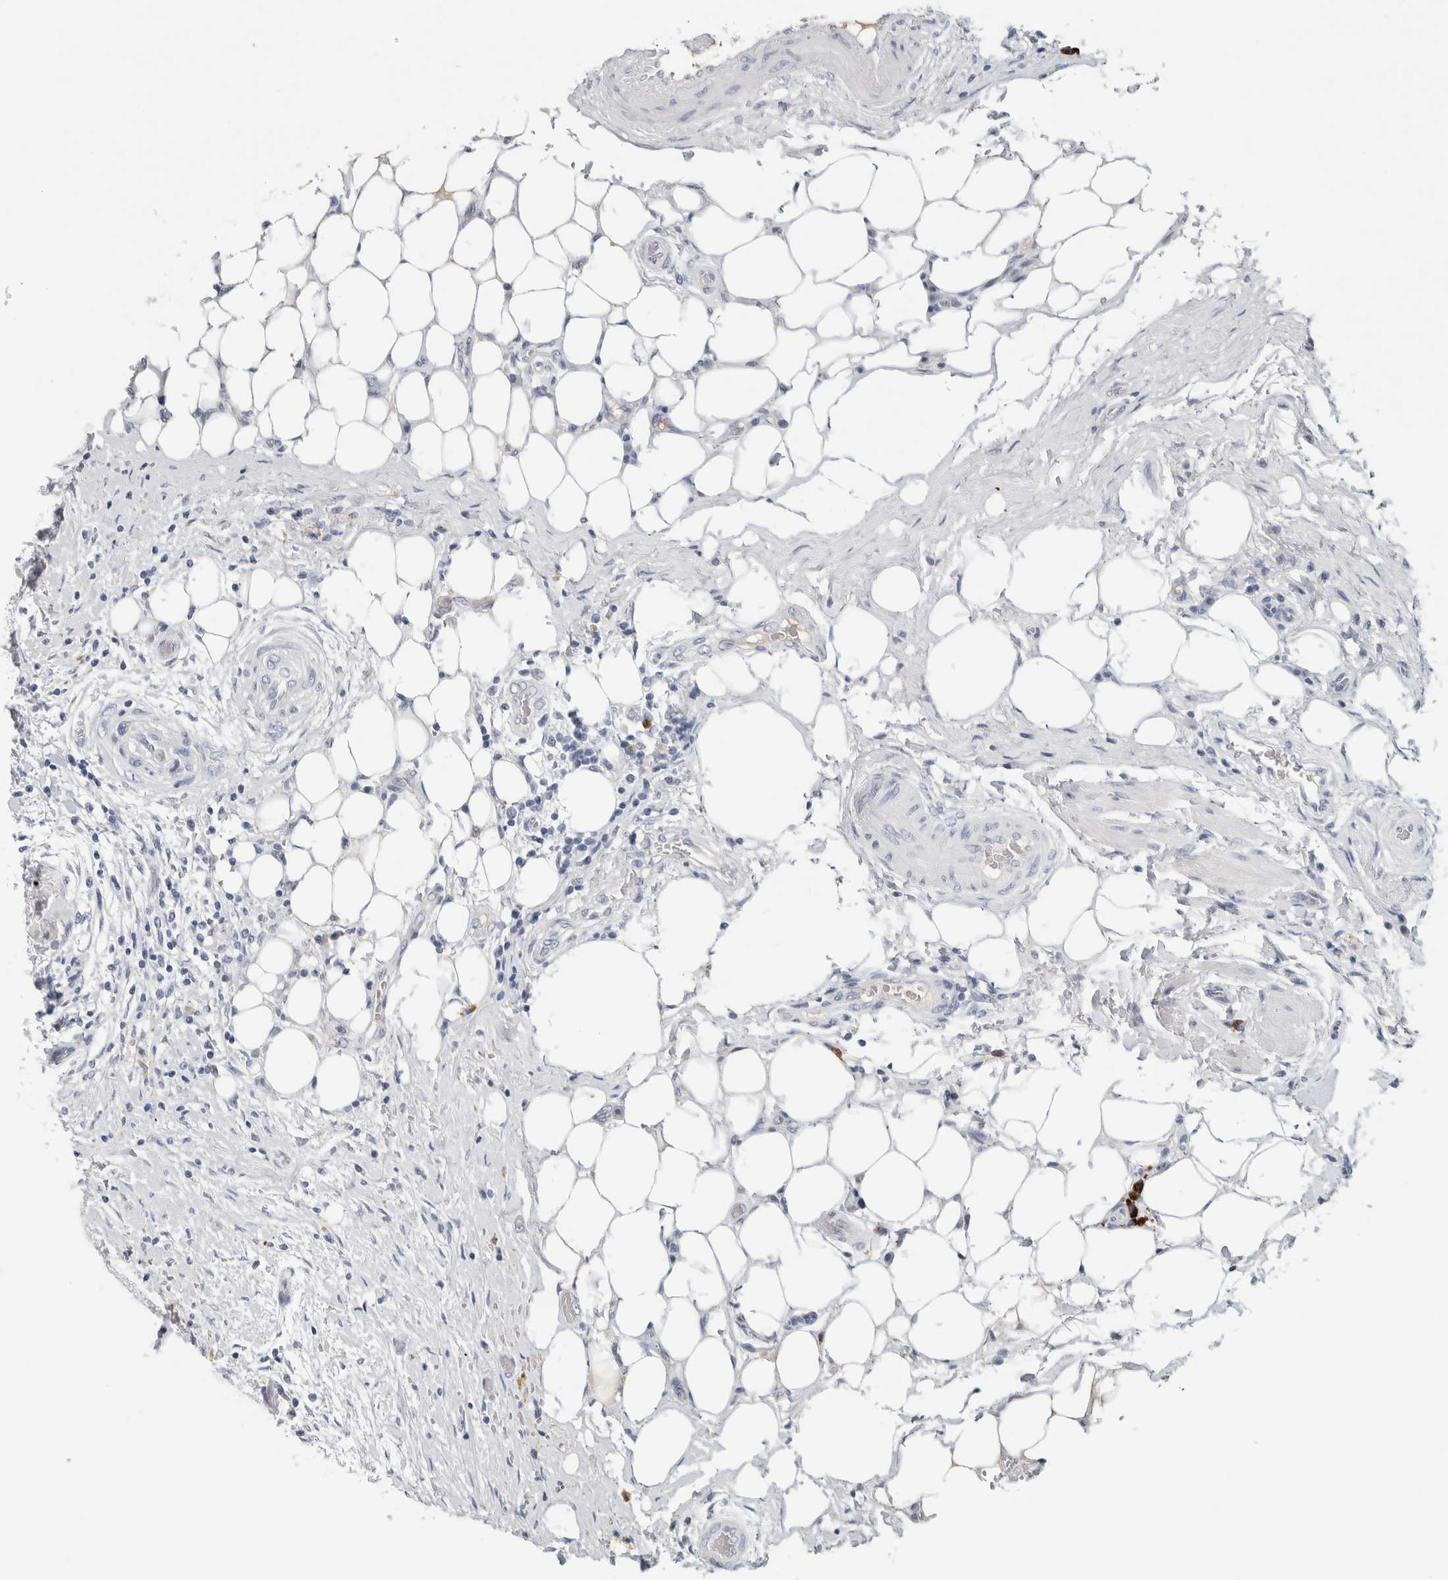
{"staining": {"intensity": "negative", "quantity": "none", "location": "none"}, "tissue": "thyroid cancer", "cell_type": "Tumor cells", "image_type": "cancer", "snomed": [{"axis": "morphology", "description": "Papillary adenocarcinoma, NOS"}, {"axis": "topography", "description": "Thyroid gland"}], "caption": "Image shows no protein staining in tumor cells of papillary adenocarcinoma (thyroid) tissue.", "gene": "IL6", "patient": {"sex": "female", "age": 59}}